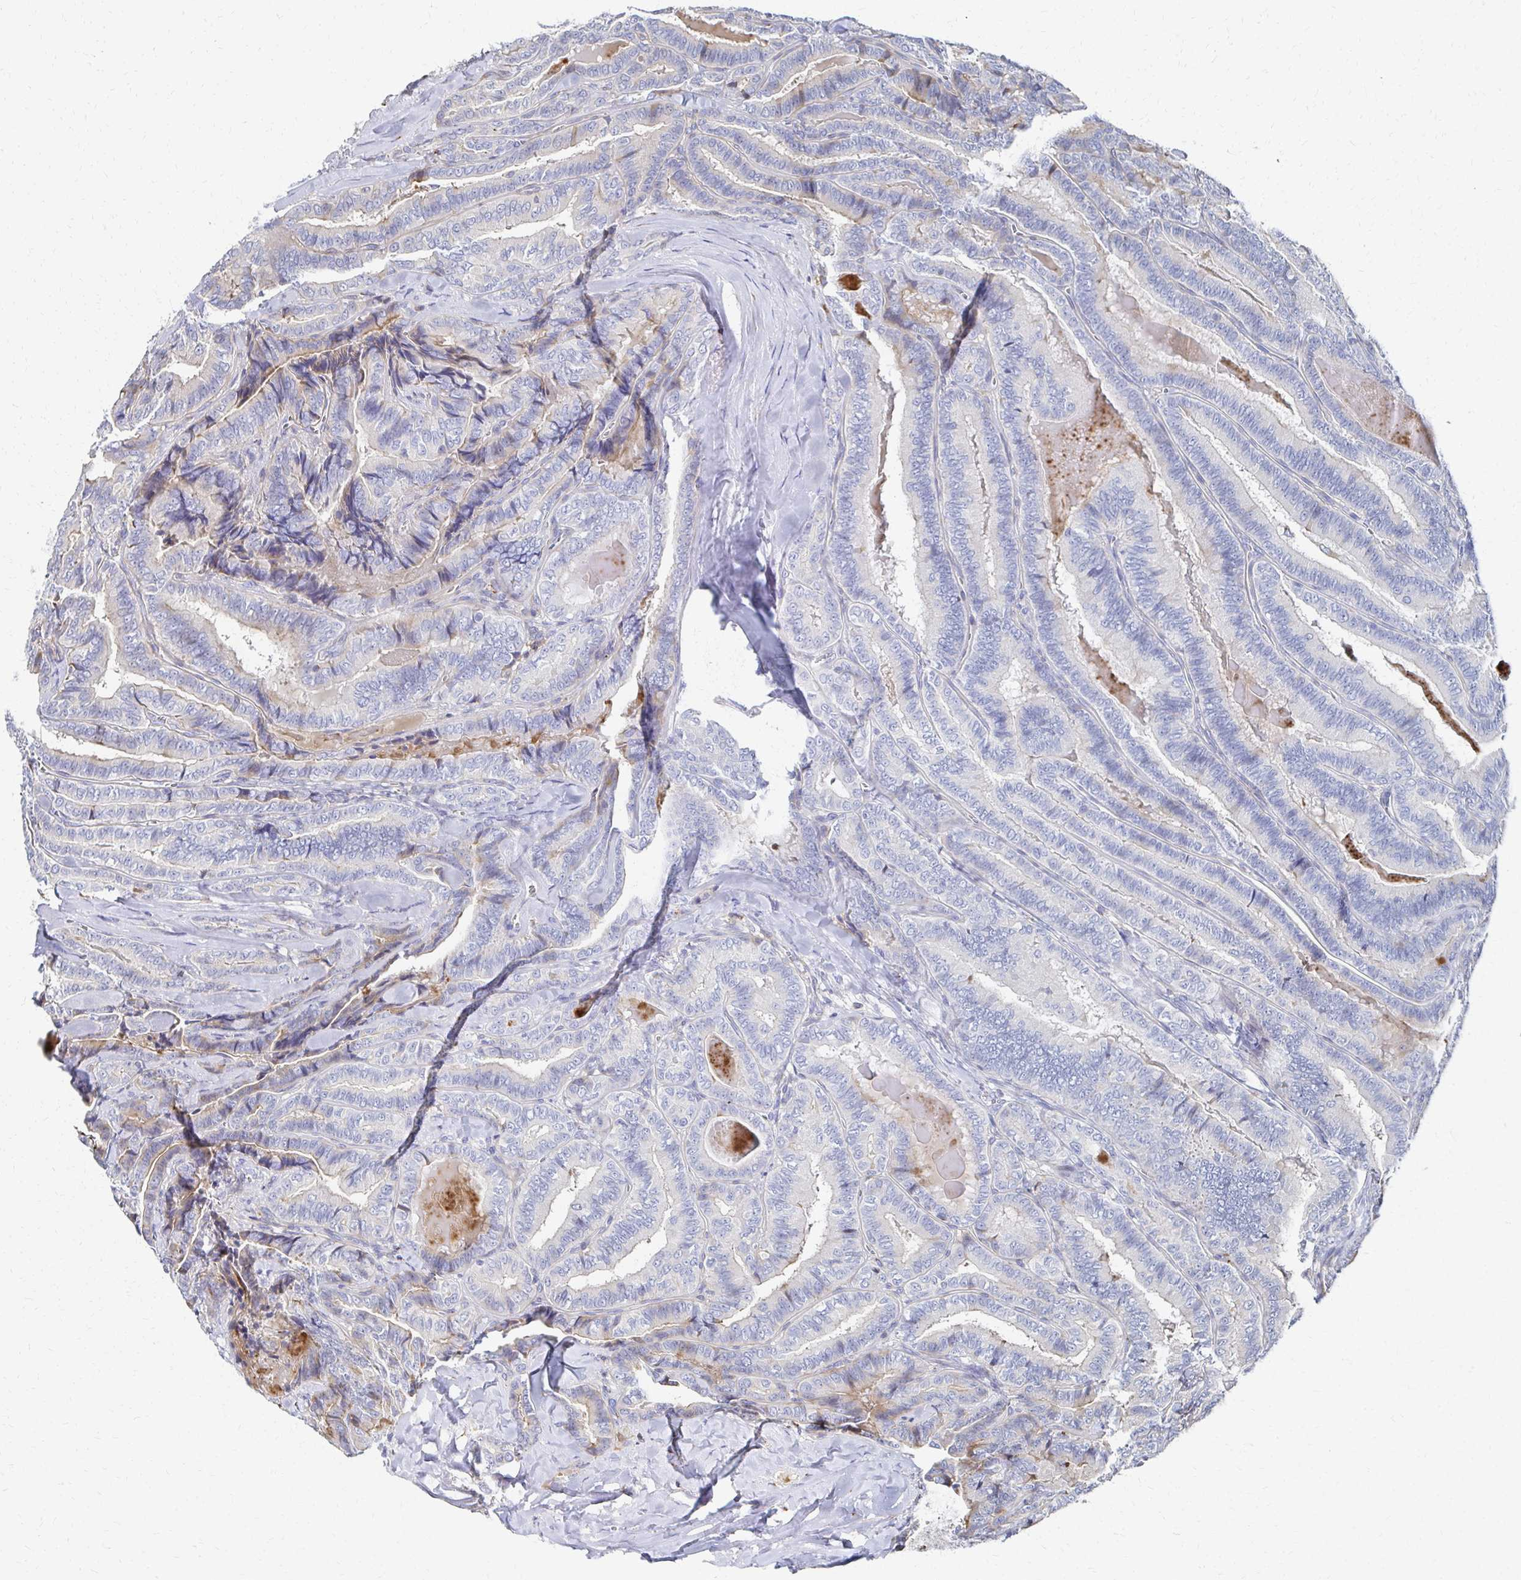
{"staining": {"intensity": "weak", "quantity": "<25%", "location": "cytoplasmic/membranous"}, "tissue": "thyroid cancer", "cell_type": "Tumor cells", "image_type": "cancer", "snomed": [{"axis": "morphology", "description": "Papillary adenocarcinoma, NOS"}, {"axis": "topography", "description": "Thyroid gland"}], "caption": "Immunohistochemistry image of neoplastic tissue: human thyroid papillary adenocarcinoma stained with DAB (3,3'-diaminobenzidine) exhibits no significant protein positivity in tumor cells.", "gene": "MAN1A1", "patient": {"sex": "male", "age": 61}}